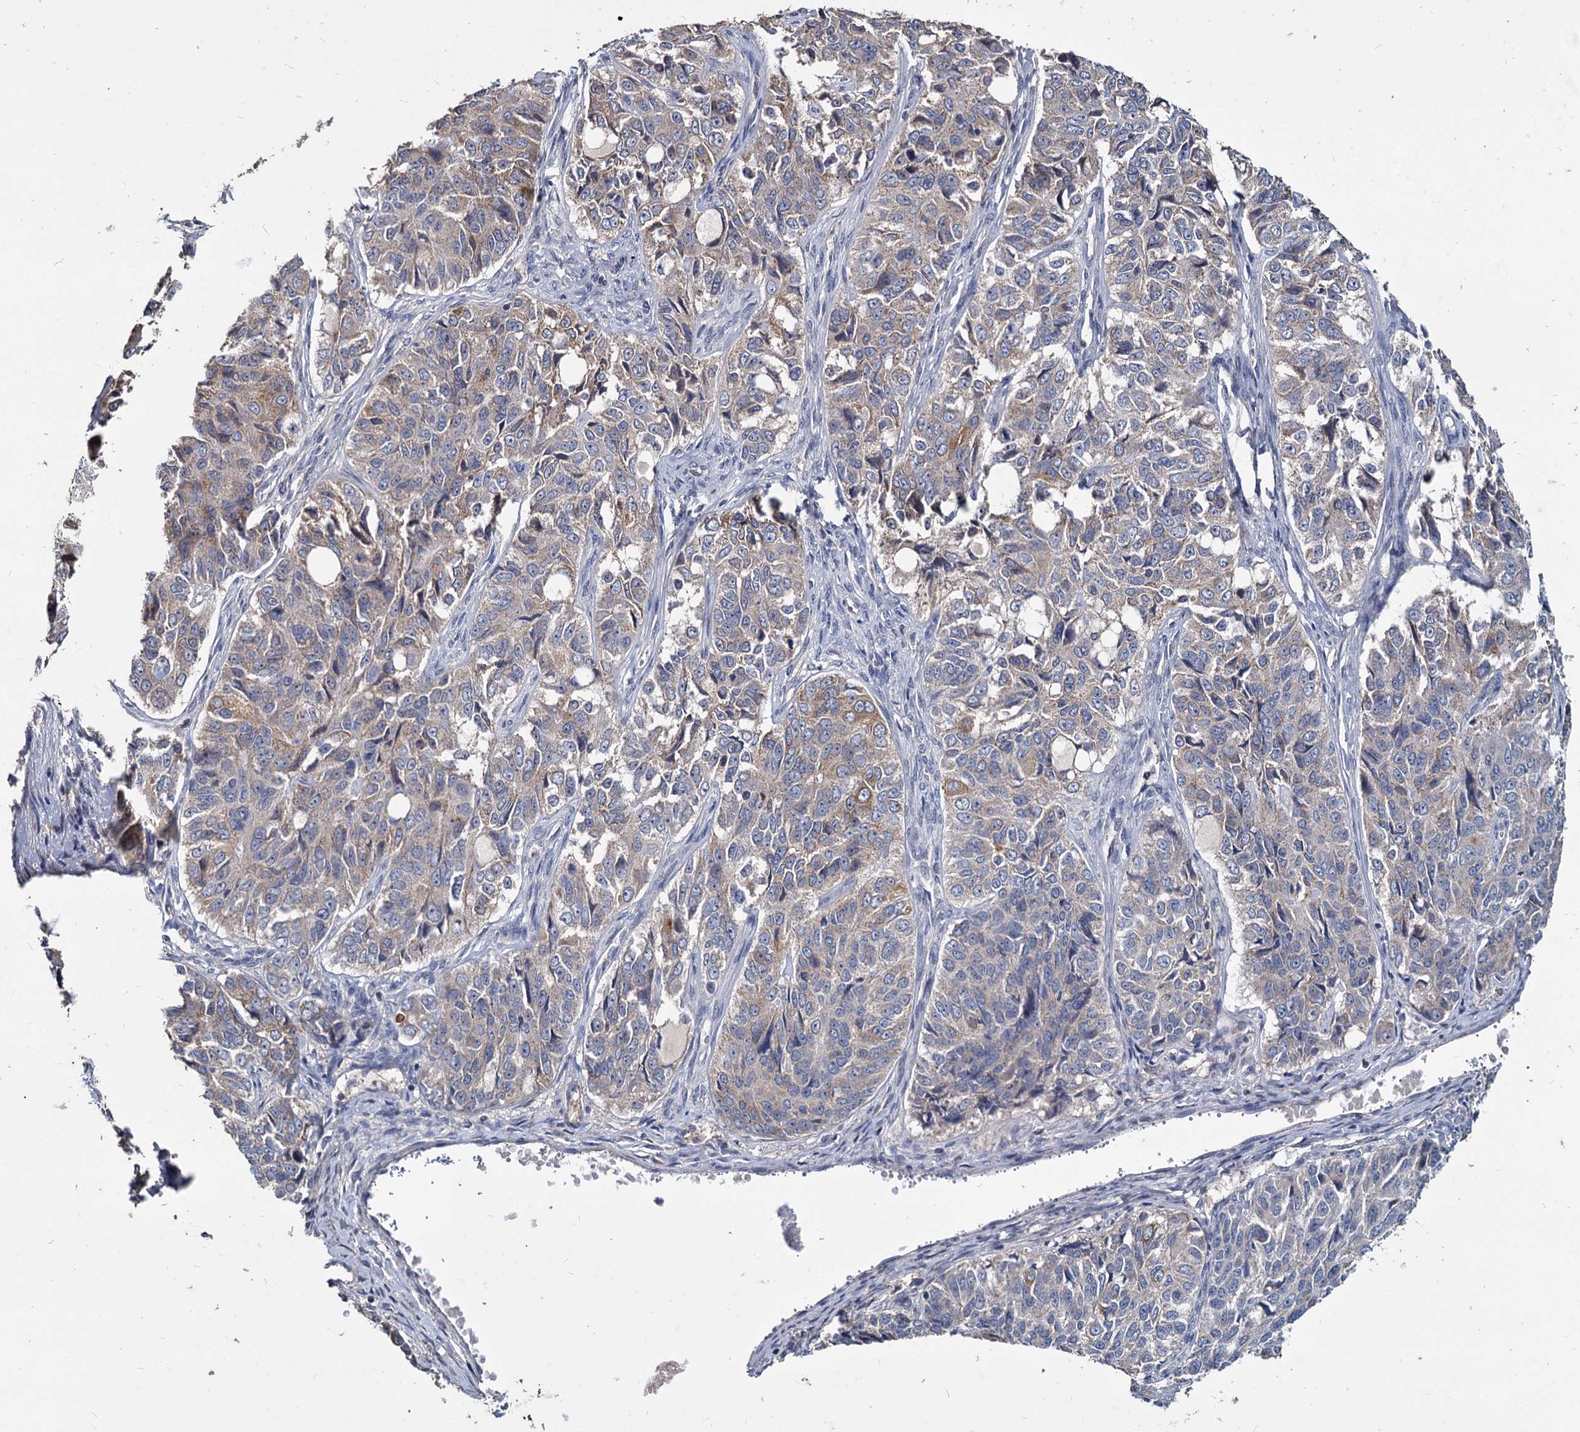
{"staining": {"intensity": "strong", "quantity": "<25%", "location": "cytoplasmic/membranous"}, "tissue": "ovarian cancer", "cell_type": "Tumor cells", "image_type": "cancer", "snomed": [{"axis": "morphology", "description": "Carcinoma, endometroid"}, {"axis": "topography", "description": "Ovary"}], "caption": "Immunohistochemical staining of human endometroid carcinoma (ovarian) reveals medium levels of strong cytoplasmic/membranous expression in approximately <25% of tumor cells.", "gene": "DEPDC4", "patient": {"sex": "female", "age": 51}}